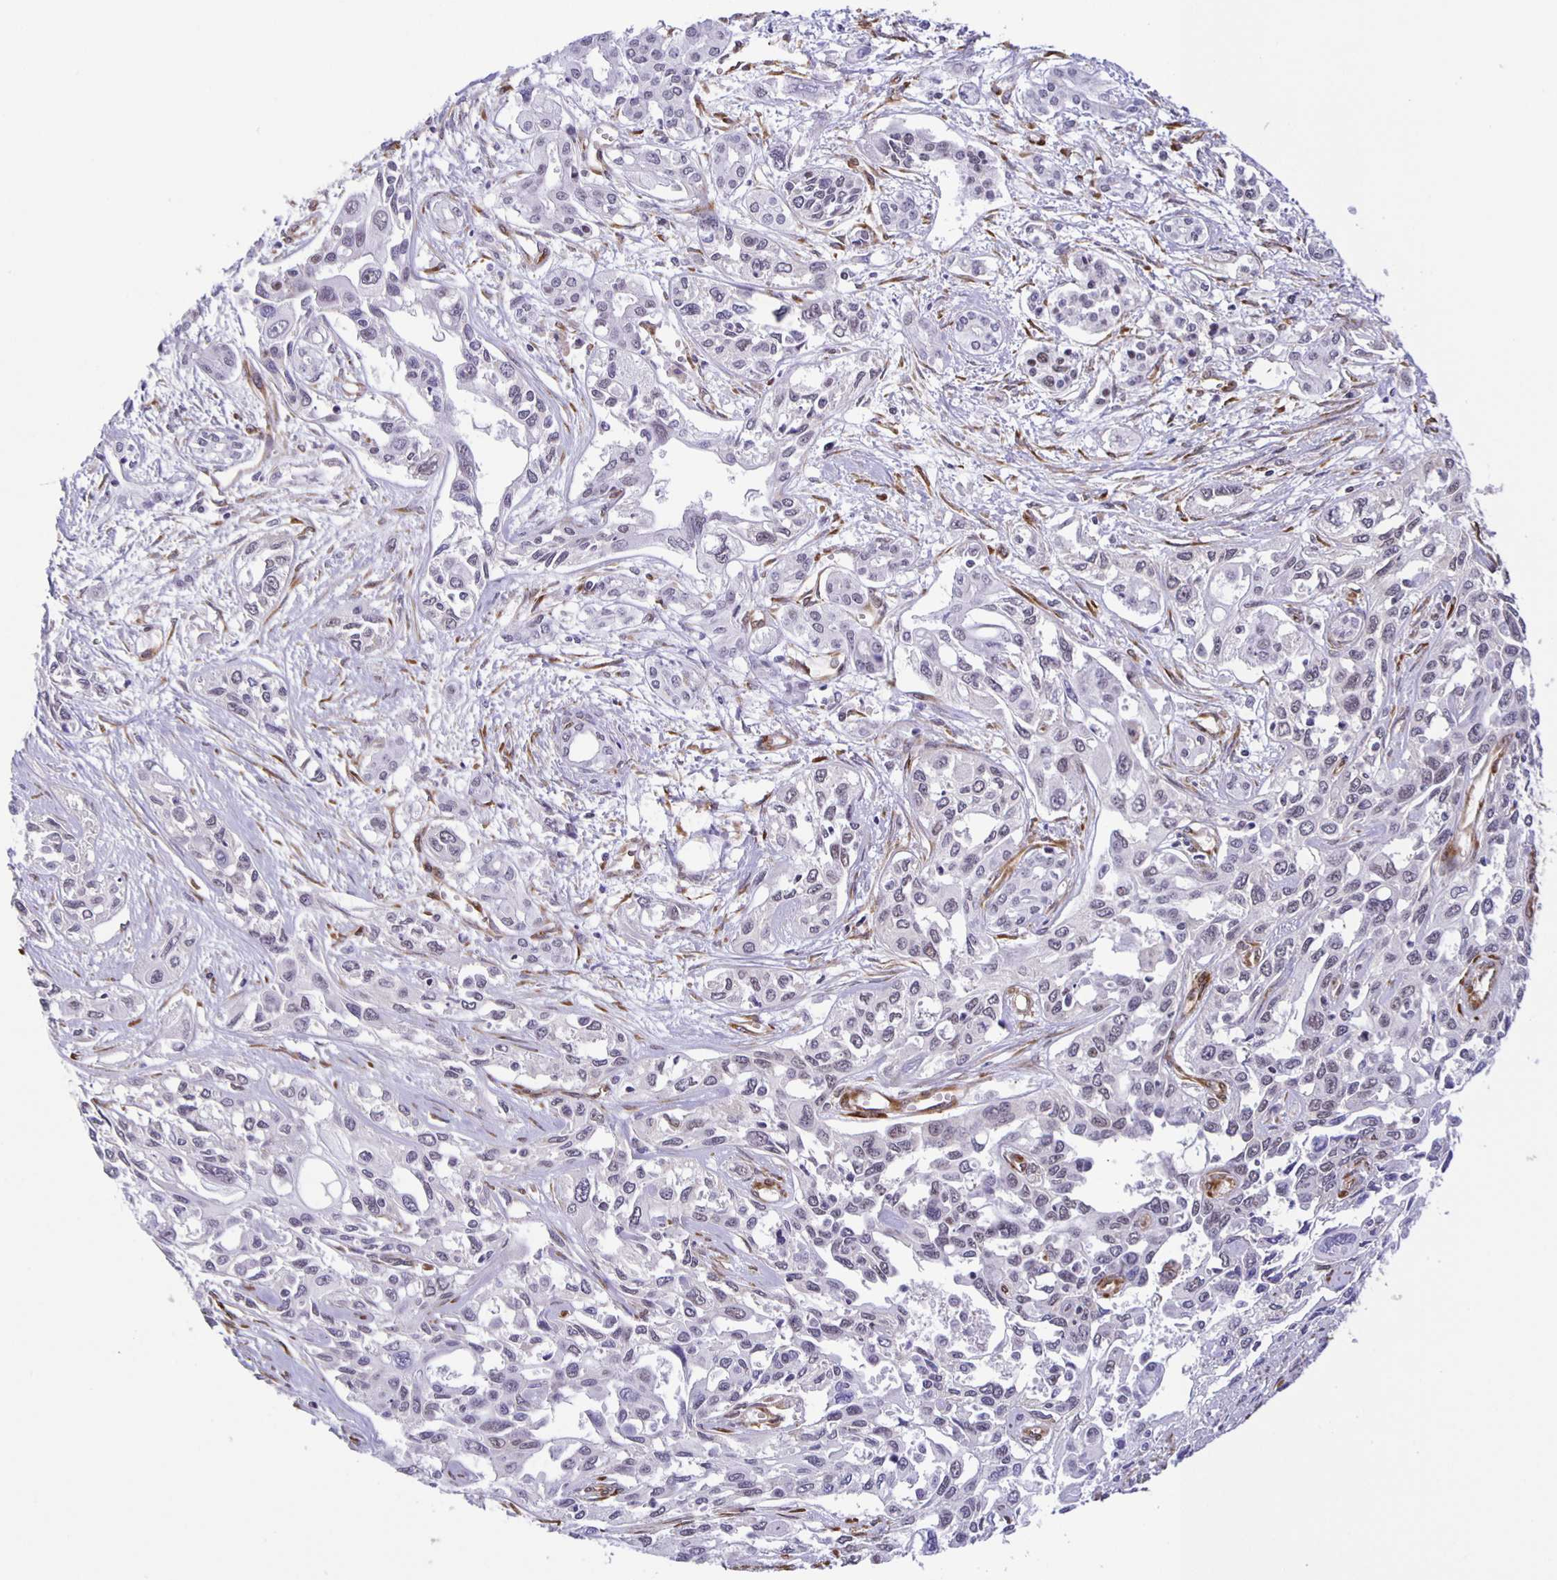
{"staining": {"intensity": "moderate", "quantity": "<25%", "location": "nuclear"}, "tissue": "pancreatic cancer", "cell_type": "Tumor cells", "image_type": "cancer", "snomed": [{"axis": "morphology", "description": "Adenocarcinoma, NOS"}, {"axis": "topography", "description": "Pancreas"}], "caption": "Protein staining of pancreatic adenocarcinoma tissue exhibits moderate nuclear positivity in about <25% of tumor cells. (brown staining indicates protein expression, while blue staining denotes nuclei).", "gene": "ZRANB2", "patient": {"sex": "female", "age": 55}}